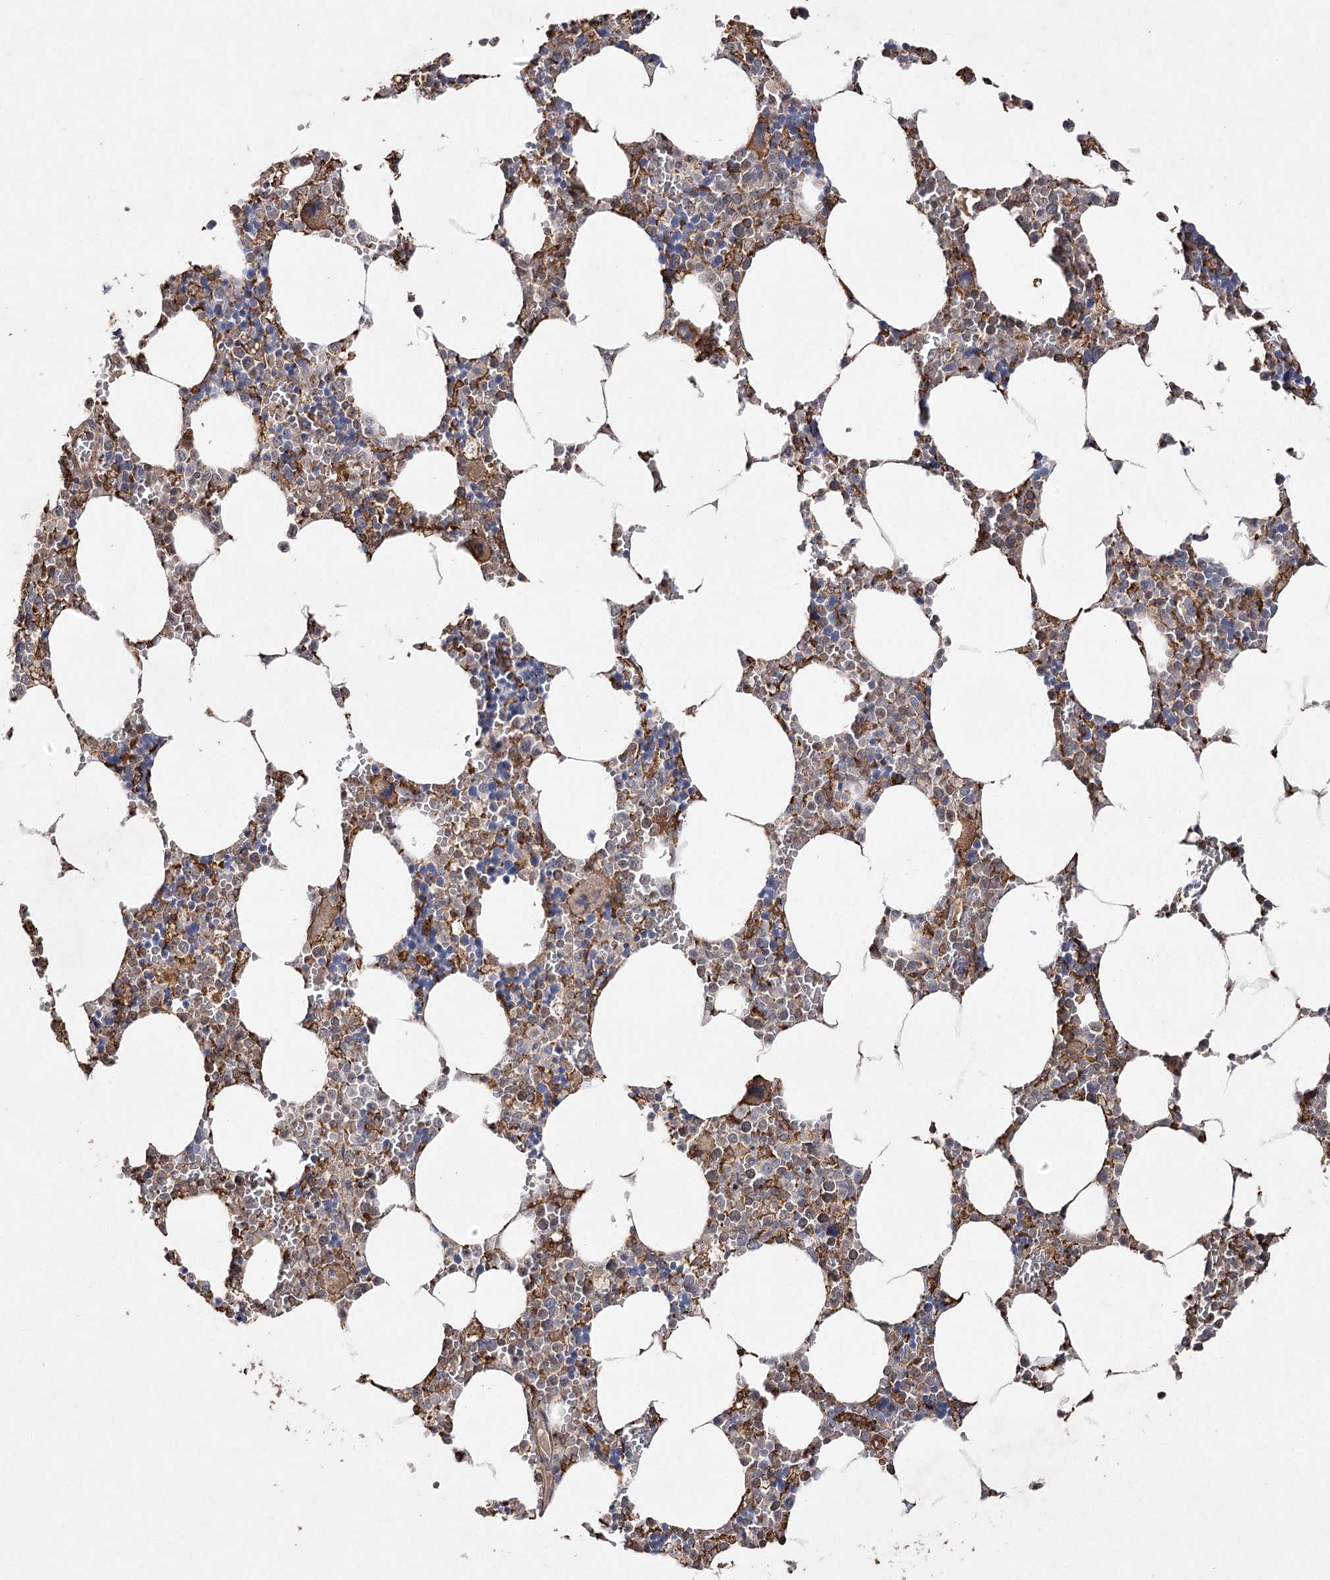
{"staining": {"intensity": "weak", "quantity": "<25%", "location": "cytoplasmic/membranous"}, "tissue": "bone marrow", "cell_type": "Hematopoietic cells", "image_type": "normal", "snomed": [{"axis": "morphology", "description": "Normal tissue, NOS"}, {"axis": "topography", "description": "Bone marrow"}], "caption": "Hematopoietic cells are negative for protein expression in benign human bone marrow. (IHC, brightfield microscopy, high magnification).", "gene": "OBSL1", "patient": {"sex": "male", "age": 70}}